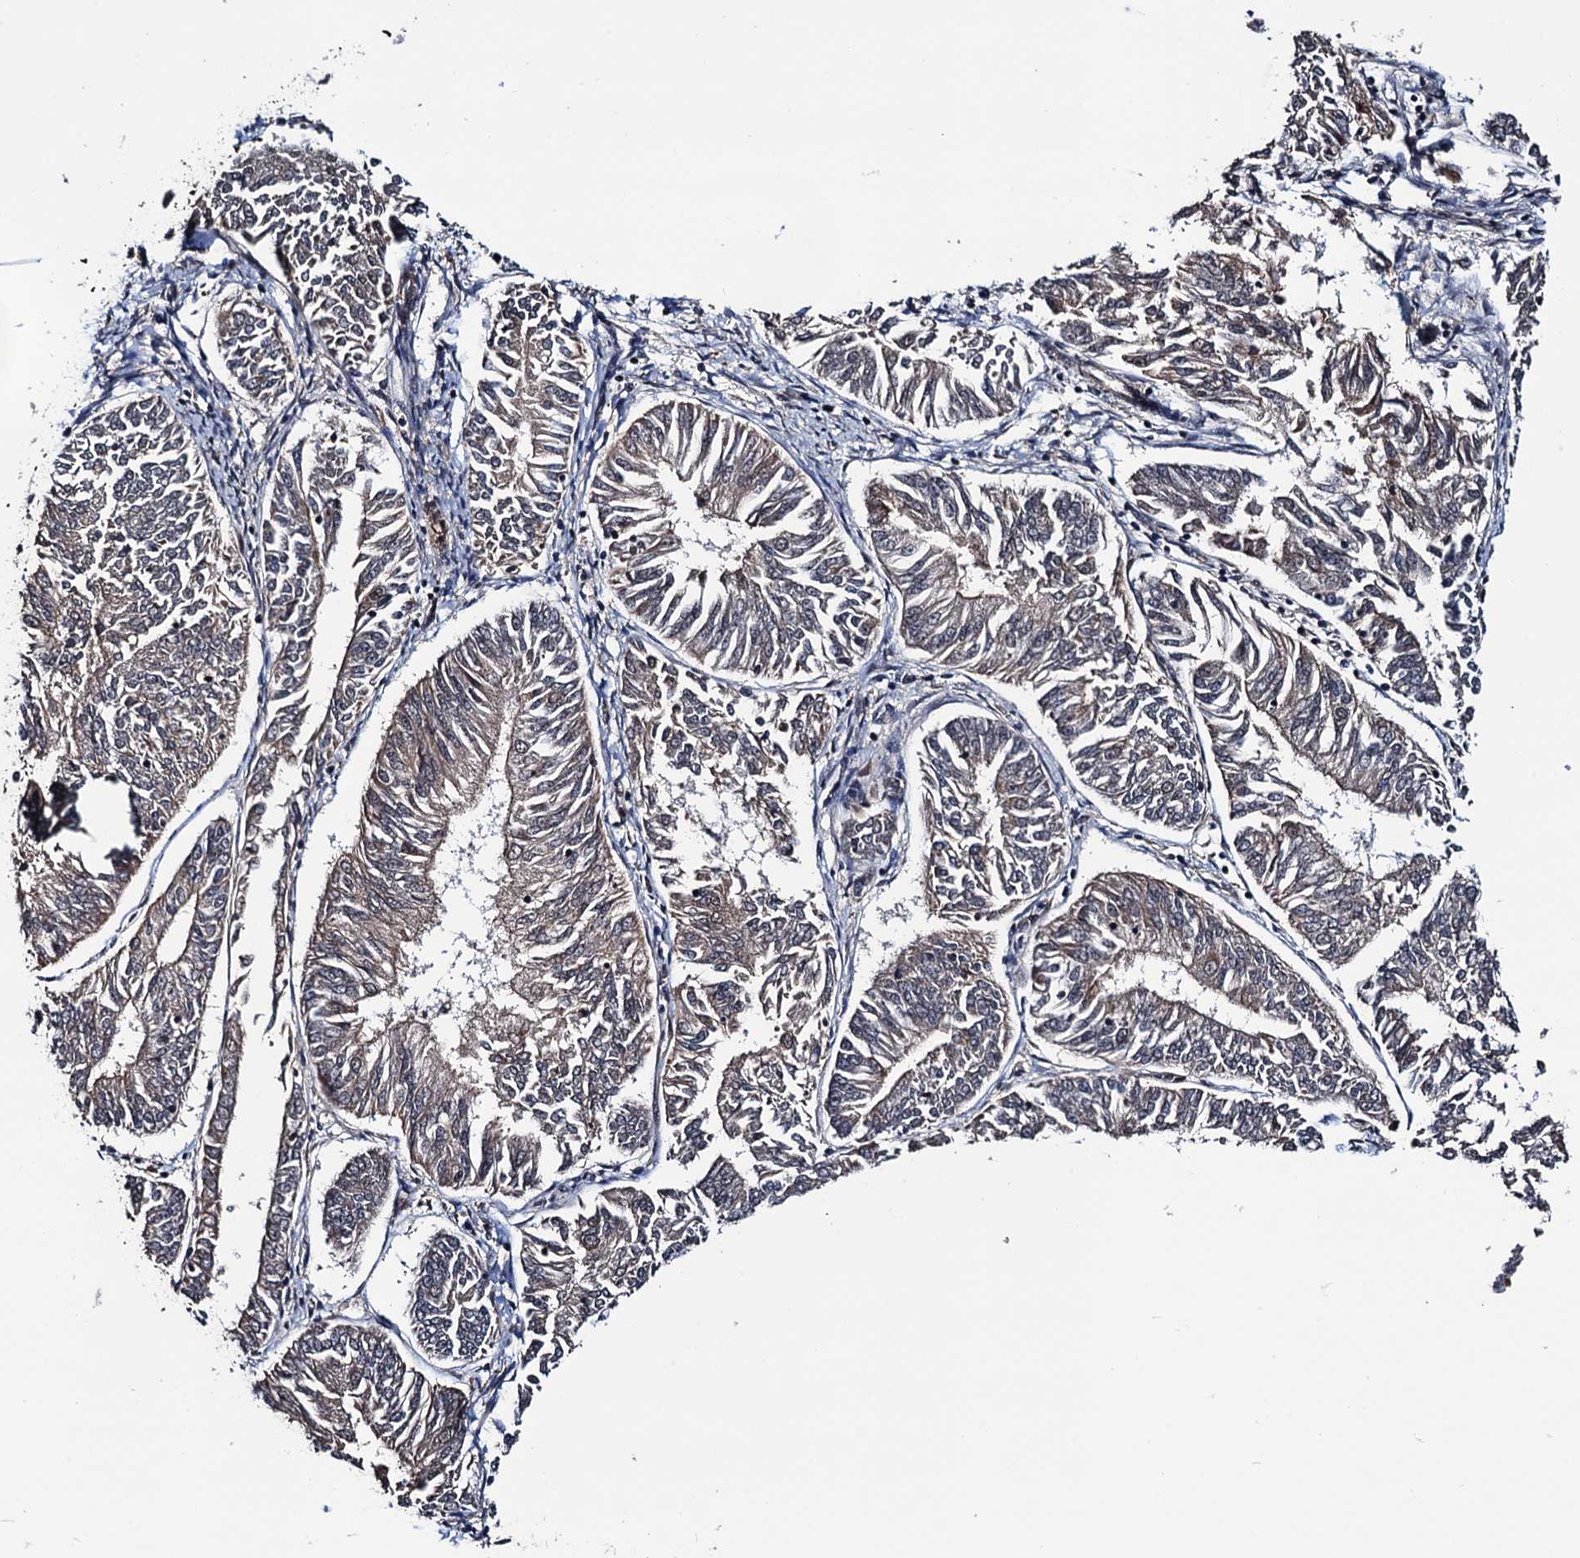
{"staining": {"intensity": "weak", "quantity": "<25%", "location": "cytoplasmic/membranous"}, "tissue": "endometrial cancer", "cell_type": "Tumor cells", "image_type": "cancer", "snomed": [{"axis": "morphology", "description": "Adenocarcinoma, NOS"}, {"axis": "topography", "description": "Endometrium"}], "caption": "Tumor cells show no significant staining in endometrial adenocarcinoma.", "gene": "NAA16", "patient": {"sex": "female", "age": 58}}